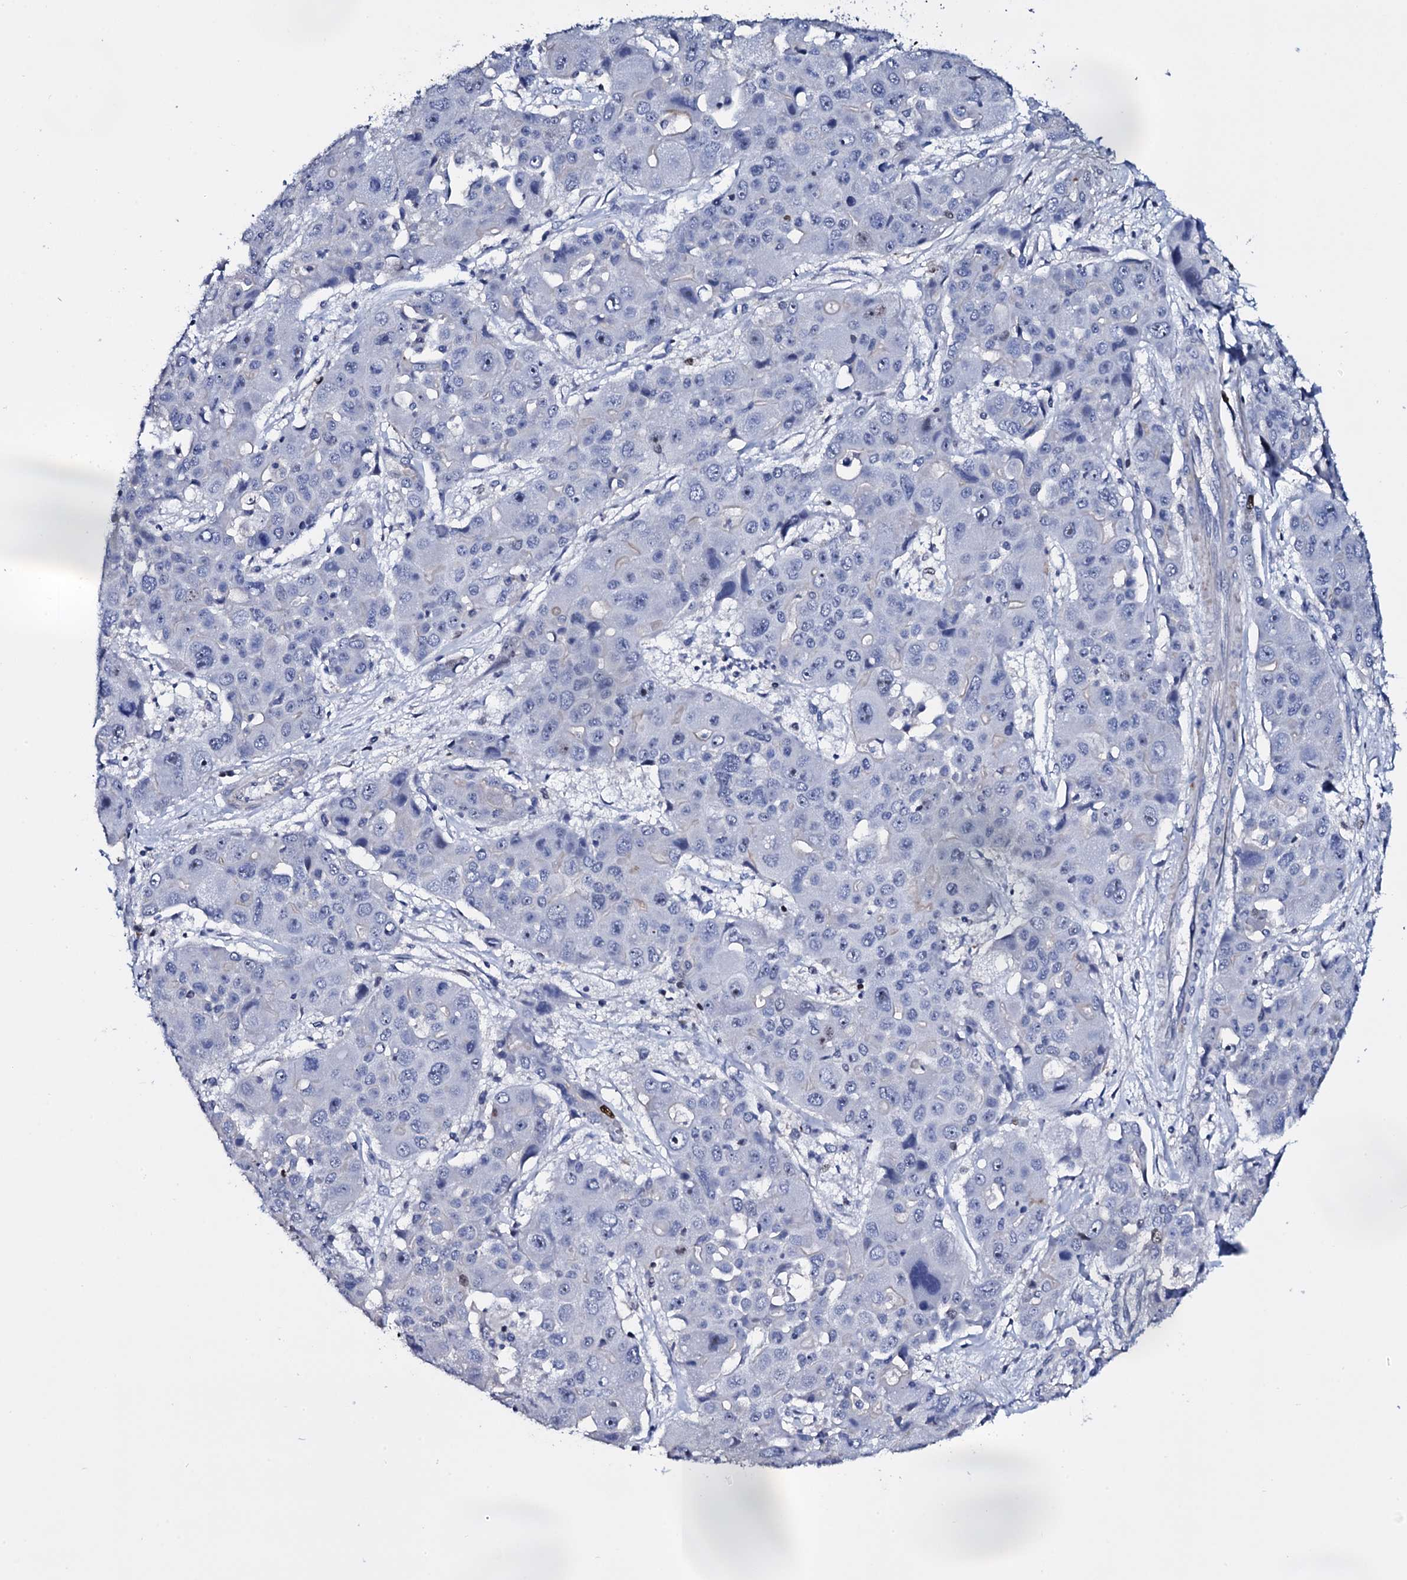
{"staining": {"intensity": "negative", "quantity": "none", "location": "none"}, "tissue": "liver cancer", "cell_type": "Tumor cells", "image_type": "cancer", "snomed": [{"axis": "morphology", "description": "Cholangiocarcinoma"}, {"axis": "topography", "description": "Liver"}], "caption": "The micrograph shows no significant staining in tumor cells of cholangiocarcinoma (liver).", "gene": "NPM2", "patient": {"sex": "male", "age": 67}}